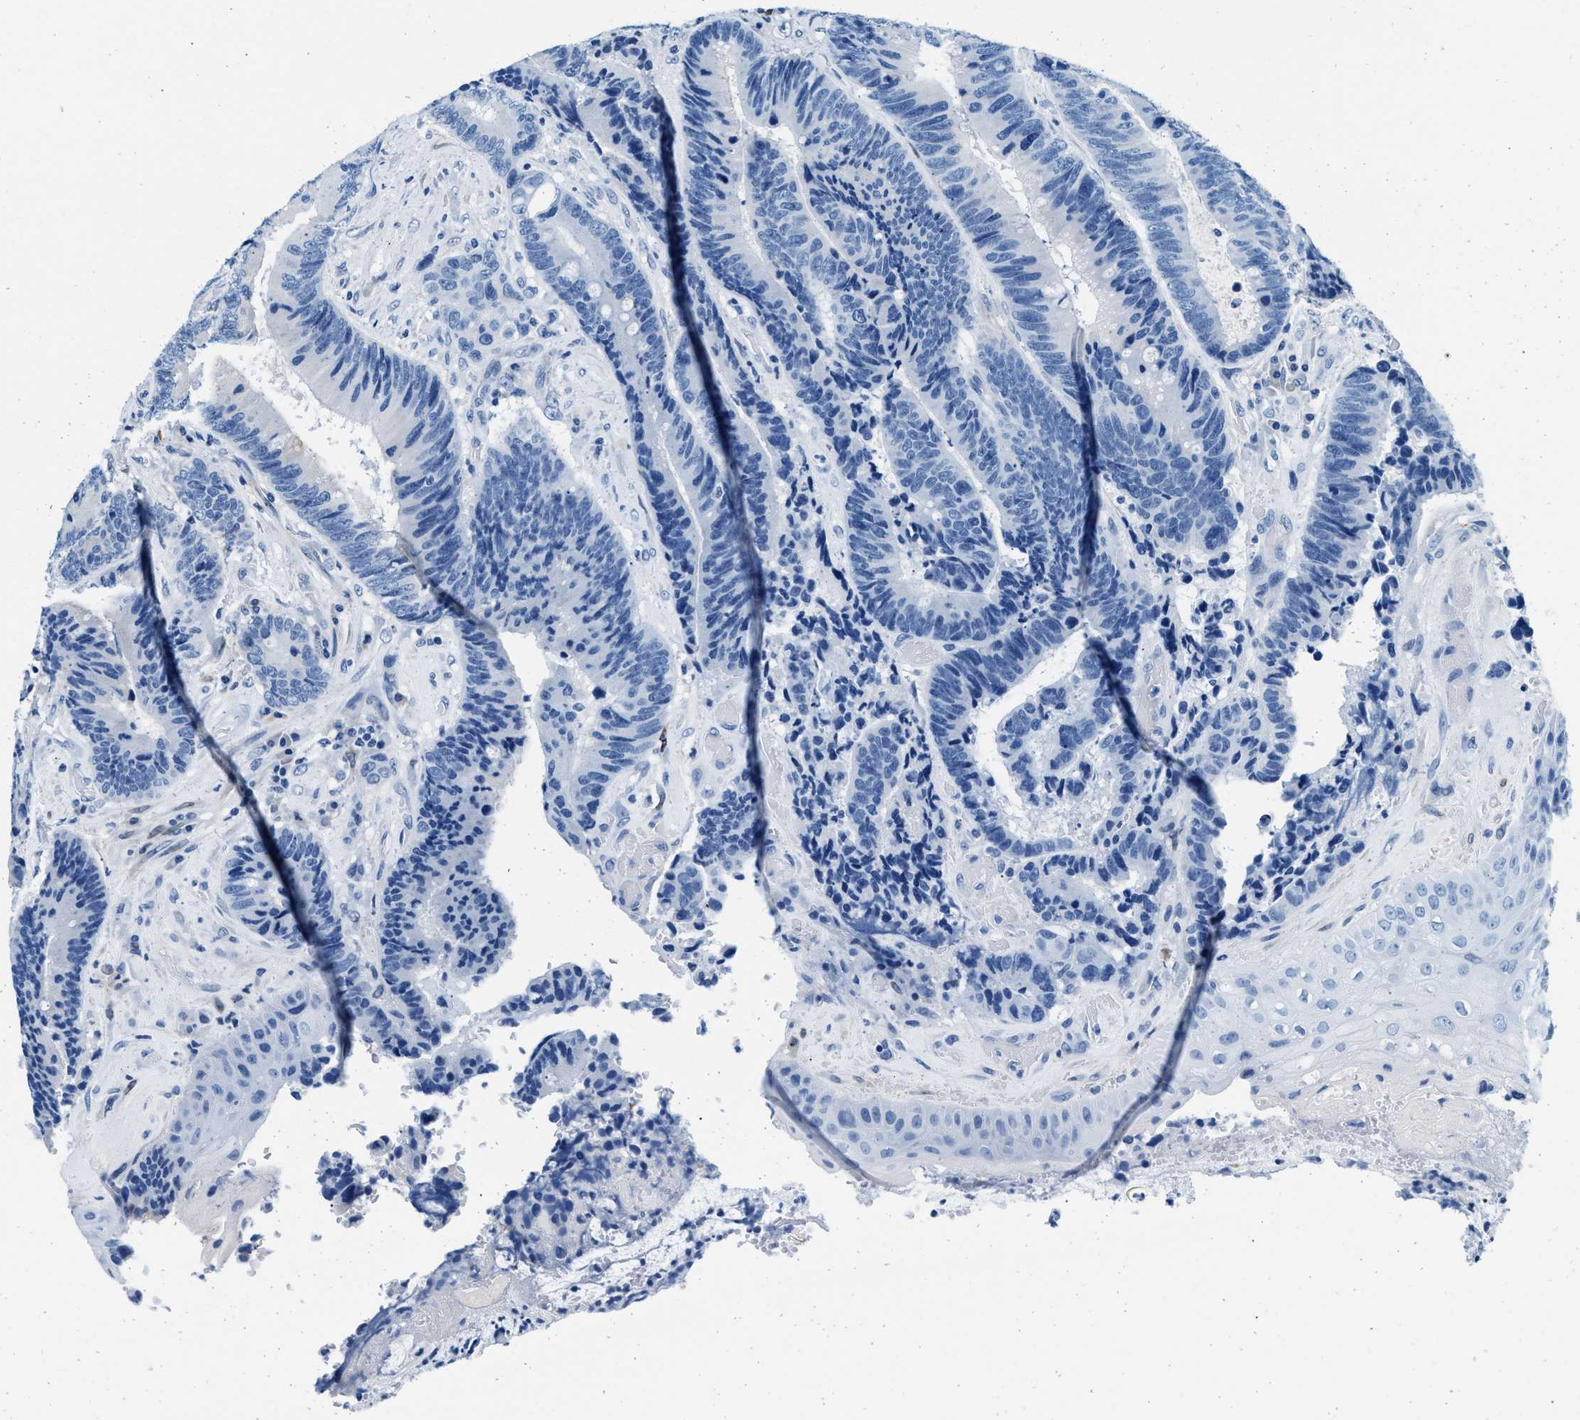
{"staining": {"intensity": "negative", "quantity": "none", "location": "none"}, "tissue": "colorectal cancer", "cell_type": "Tumor cells", "image_type": "cancer", "snomed": [{"axis": "morphology", "description": "Adenocarcinoma, NOS"}, {"axis": "topography", "description": "Rectum"}, {"axis": "topography", "description": "Anal"}], "caption": "DAB (3,3'-diaminobenzidine) immunohistochemical staining of human colorectal adenocarcinoma reveals no significant expression in tumor cells.", "gene": "SLFN11", "patient": {"sex": "female", "age": 89}}